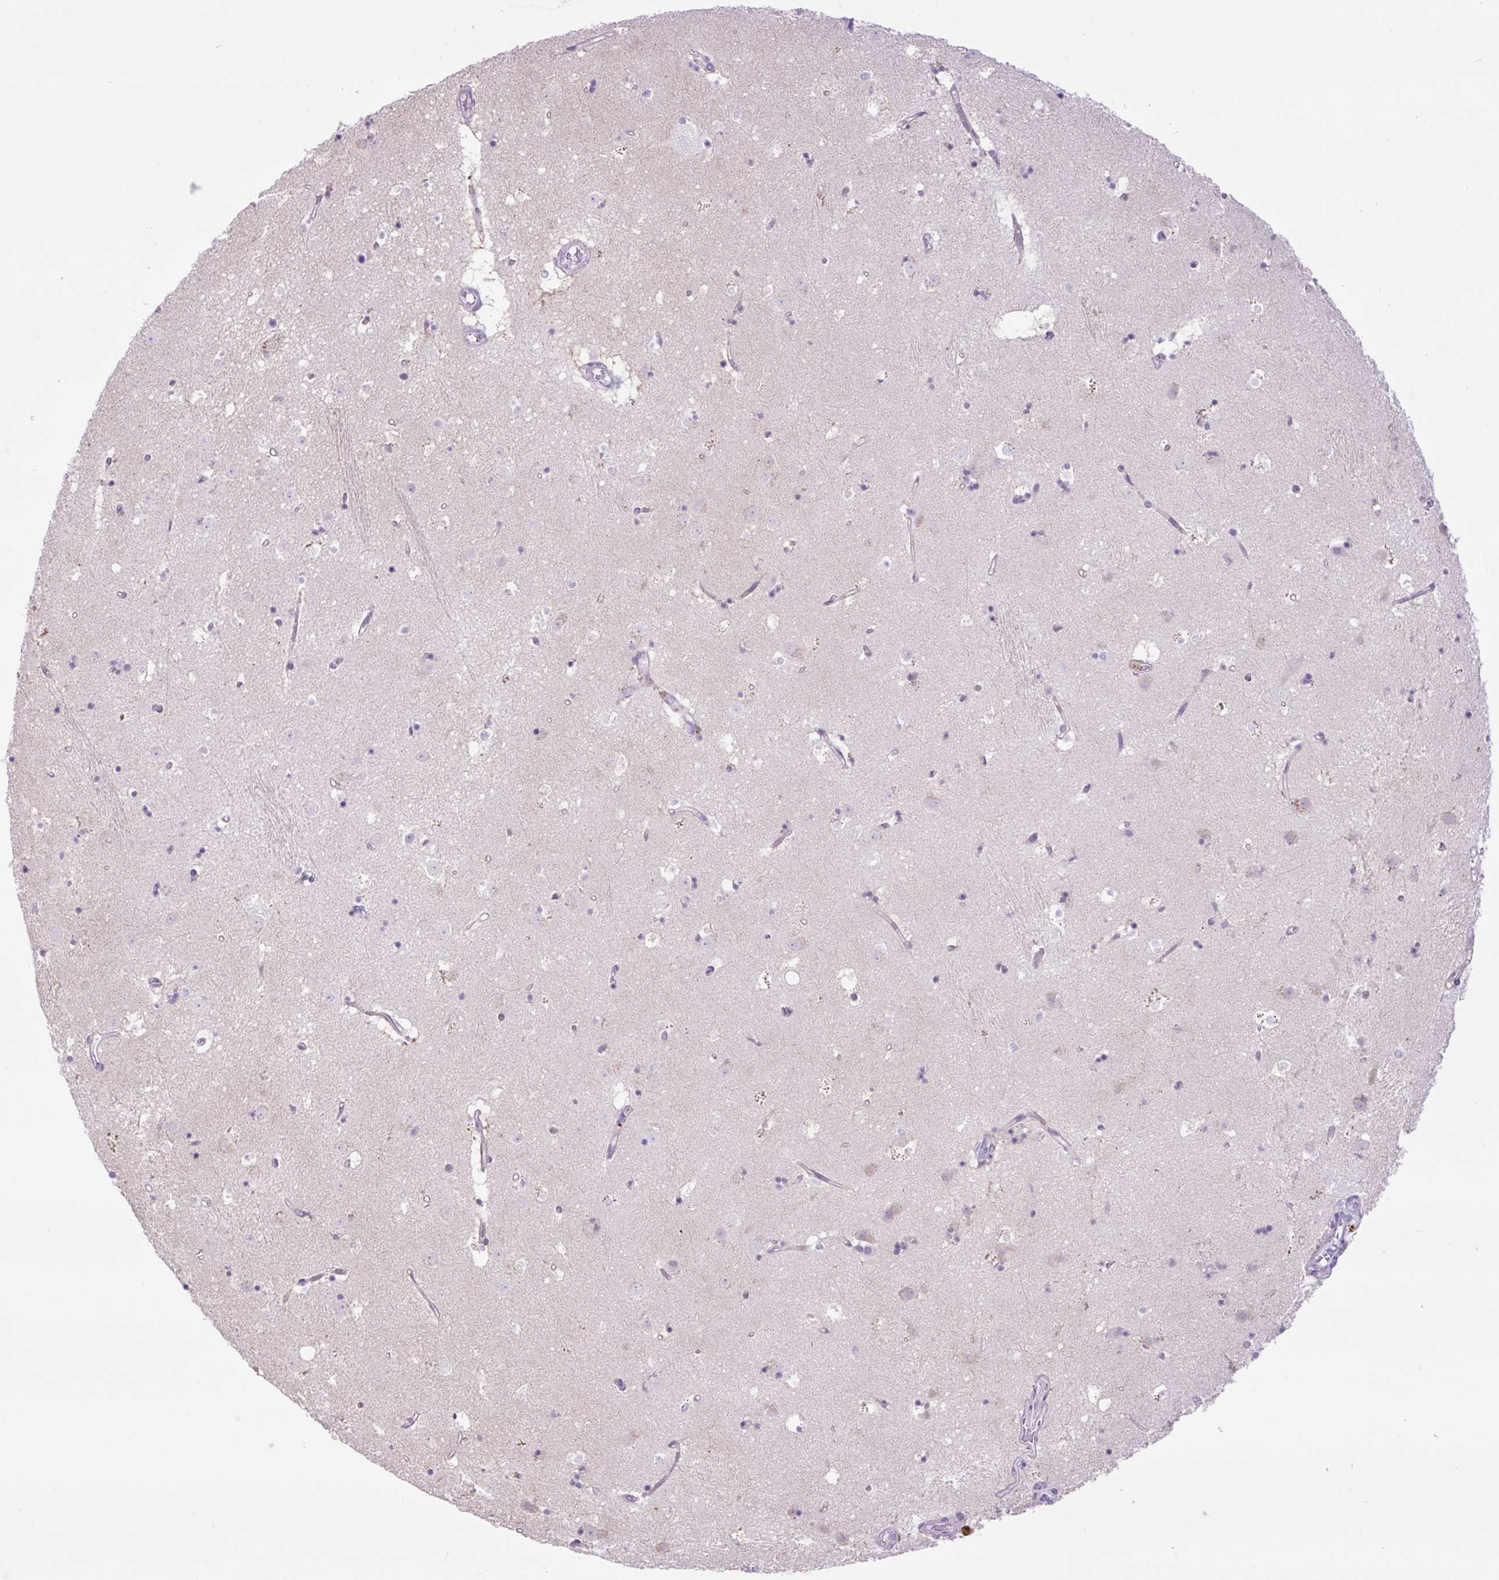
{"staining": {"intensity": "negative", "quantity": "none", "location": "none"}, "tissue": "caudate", "cell_type": "Glial cells", "image_type": "normal", "snomed": [{"axis": "morphology", "description": "Normal tissue, NOS"}, {"axis": "topography", "description": "Lateral ventricle wall"}], "caption": "Immunohistochemistry image of unremarkable human caudate stained for a protein (brown), which exhibits no positivity in glial cells.", "gene": "MFSD3", "patient": {"sex": "male", "age": 58}}